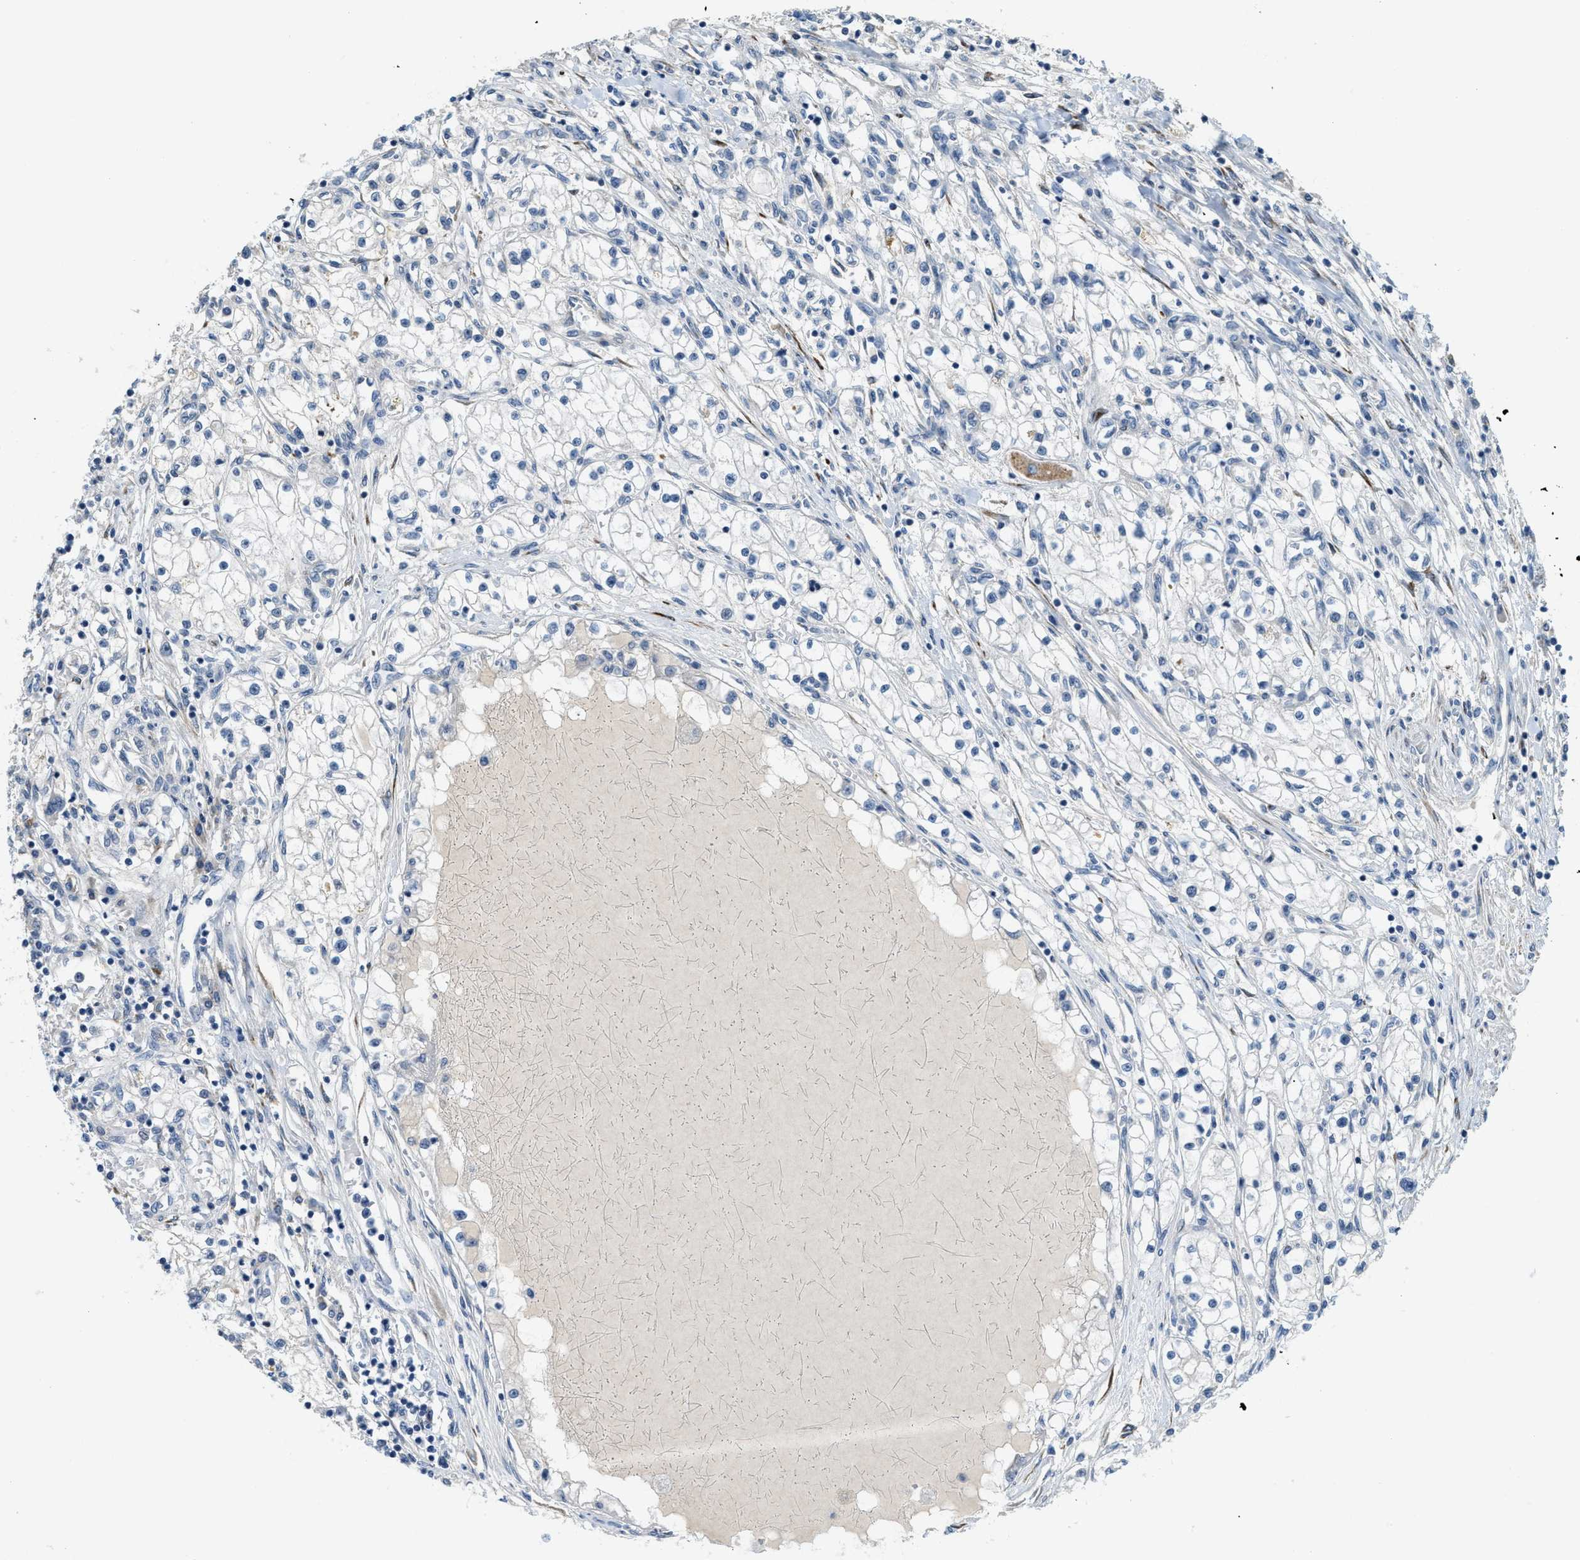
{"staining": {"intensity": "negative", "quantity": "none", "location": "none"}, "tissue": "renal cancer", "cell_type": "Tumor cells", "image_type": "cancer", "snomed": [{"axis": "morphology", "description": "Adenocarcinoma, NOS"}, {"axis": "topography", "description": "Kidney"}], "caption": "Tumor cells are negative for protein expression in human renal cancer.", "gene": "TMEM154", "patient": {"sex": "male", "age": 68}}